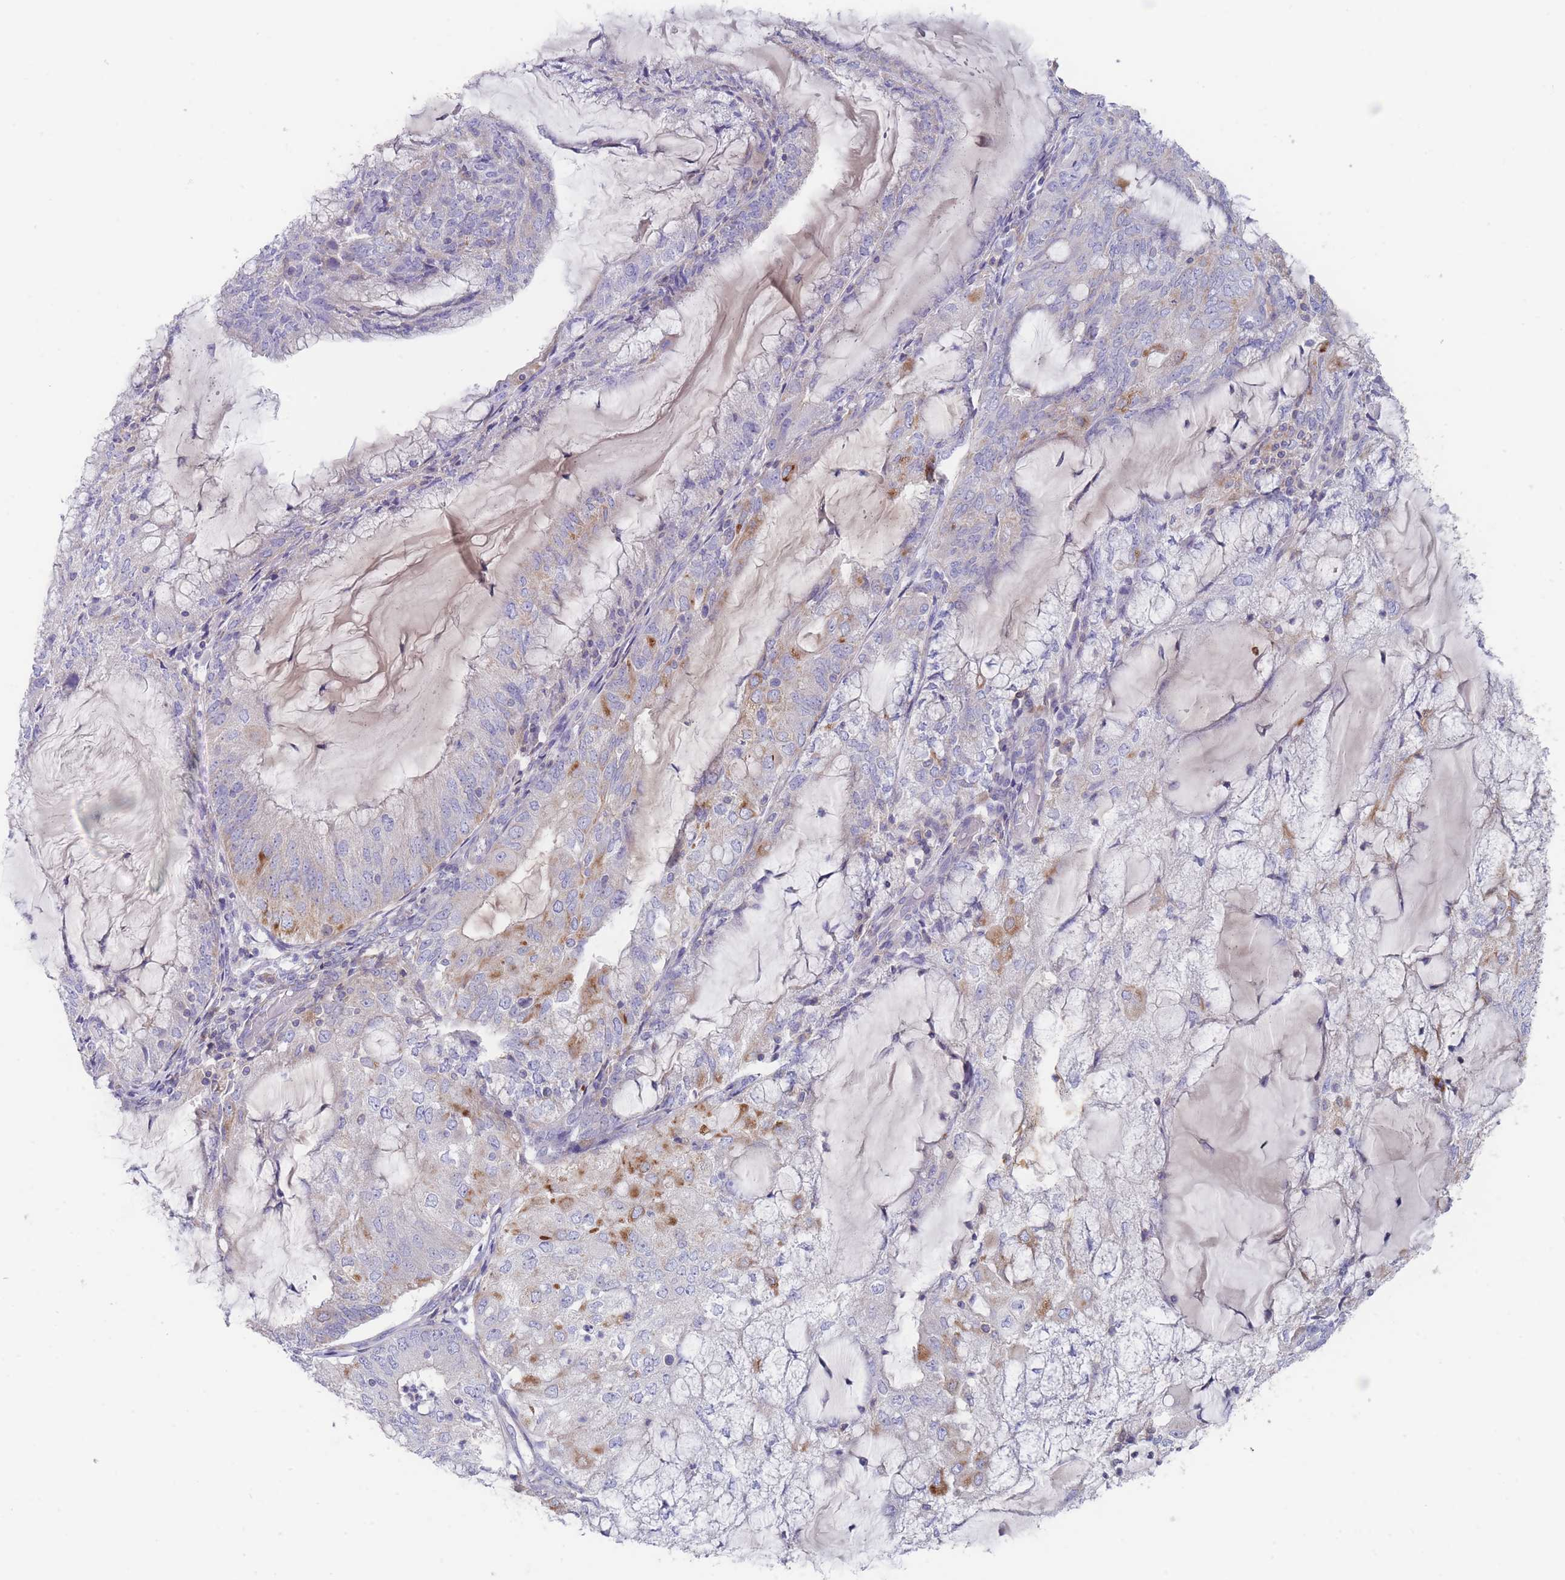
{"staining": {"intensity": "moderate", "quantity": "<25%", "location": "cytoplasmic/membranous"}, "tissue": "endometrial cancer", "cell_type": "Tumor cells", "image_type": "cancer", "snomed": [{"axis": "morphology", "description": "Adenocarcinoma, NOS"}, {"axis": "topography", "description": "Endometrium"}], "caption": "Endometrial adenocarcinoma stained with immunohistochemistry (IHC) displays moderate cytoplasmic/membranous staining in approximately <25% of tumor cells.", "gene": "SCCPDH", "patient": {"sex": "female", "age": 81}}